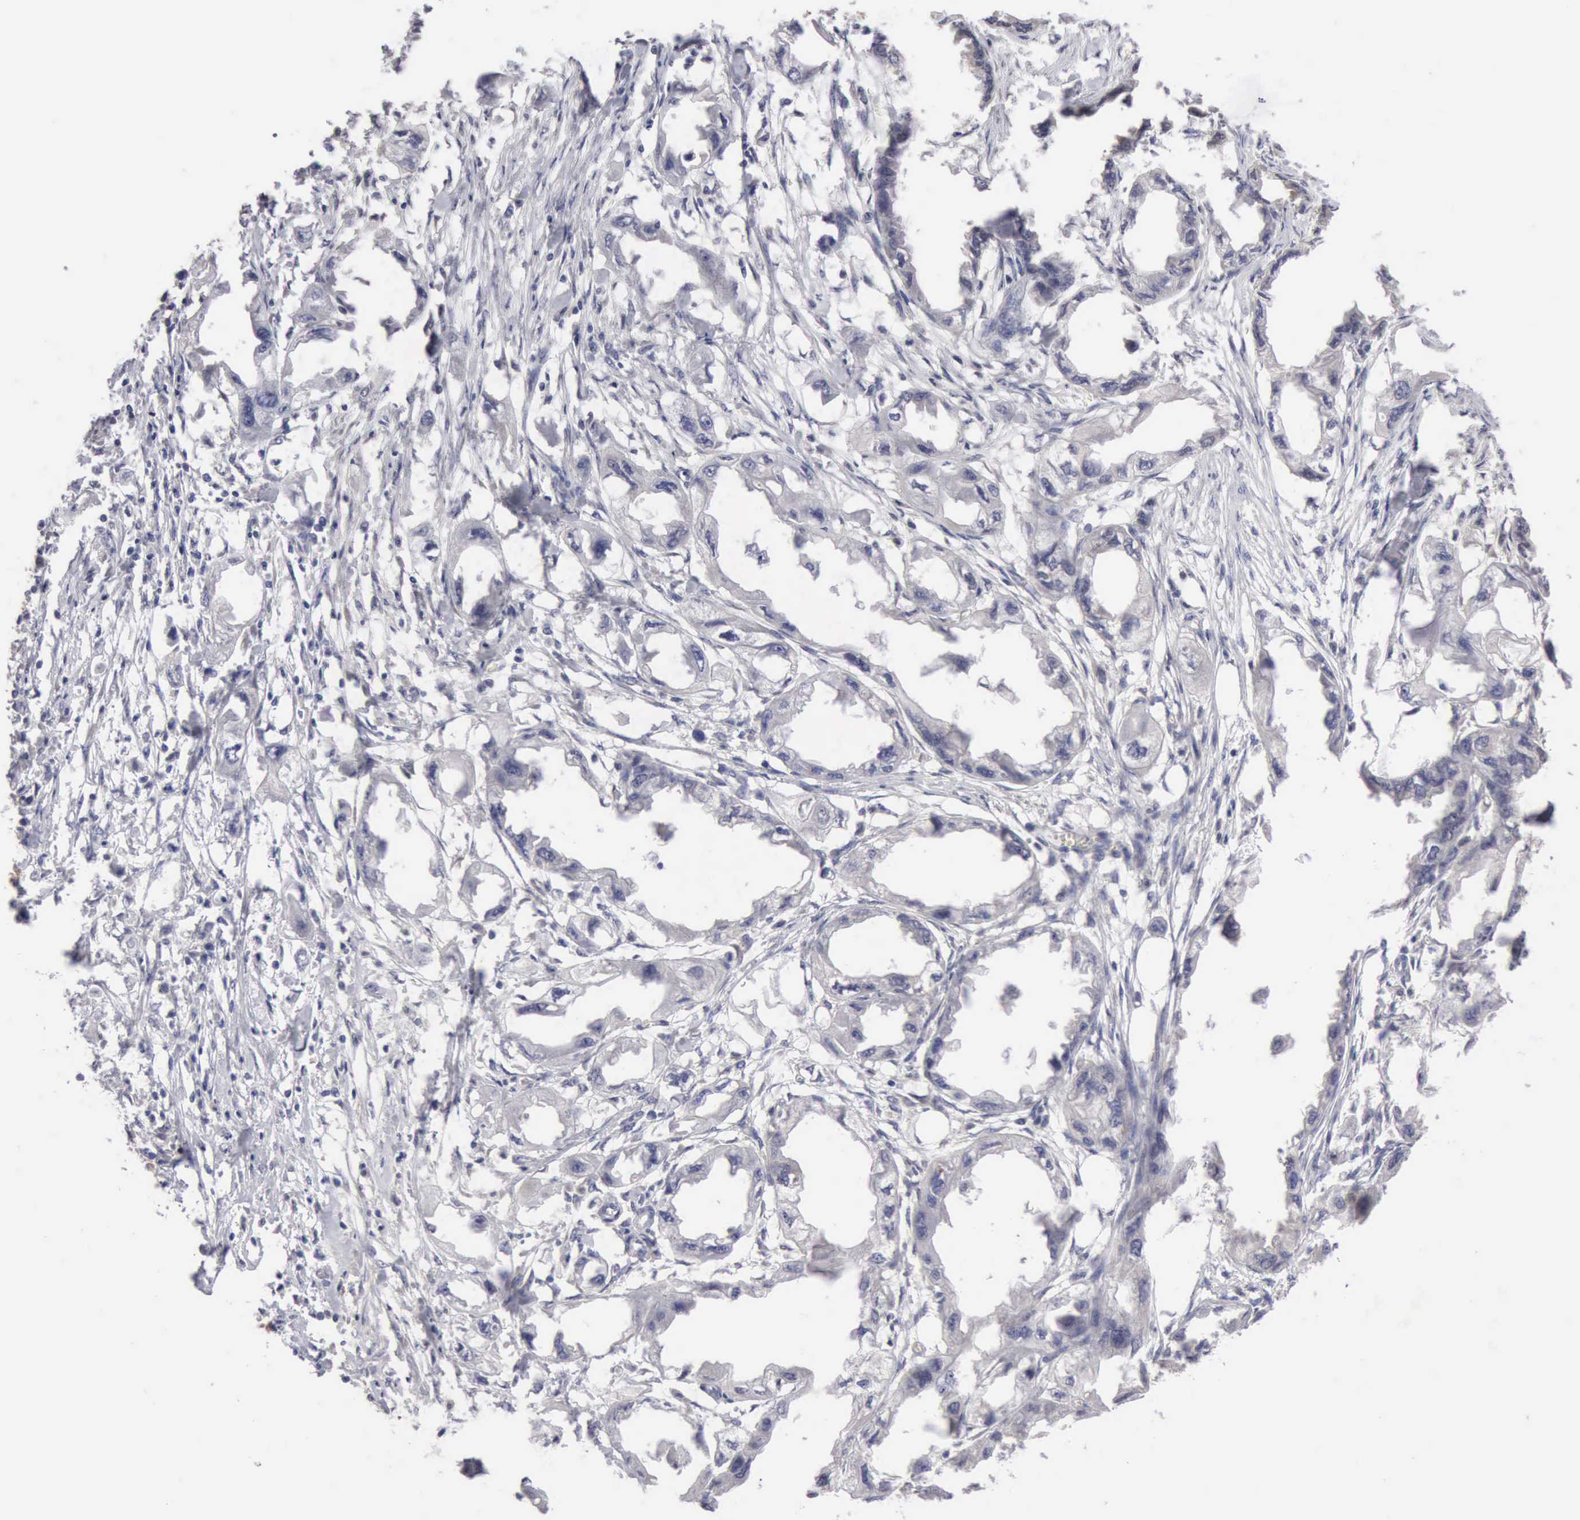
{"staining": {"intensity": "negative", "quantity": "none", "location": "none"}, "tissue": "endometrial cancer", "cell_type": "Tumor cells", "image_type": "cancer", "snomed": [{"axis": "morphology", "description": "Adenocarcinoma, NOS"}, {"axis": "topography", "description": "Endometrium"}], "caption": "IHC of human endometrial cancer (adenocarcinoma) exhibits no expression in tumor cells. (DAB immunohistochemistry (IHC) visualized using brightfield microscopy, high magnification).", "gene": "PTGR2", "patient": {"sex": "female", "age": 67}}